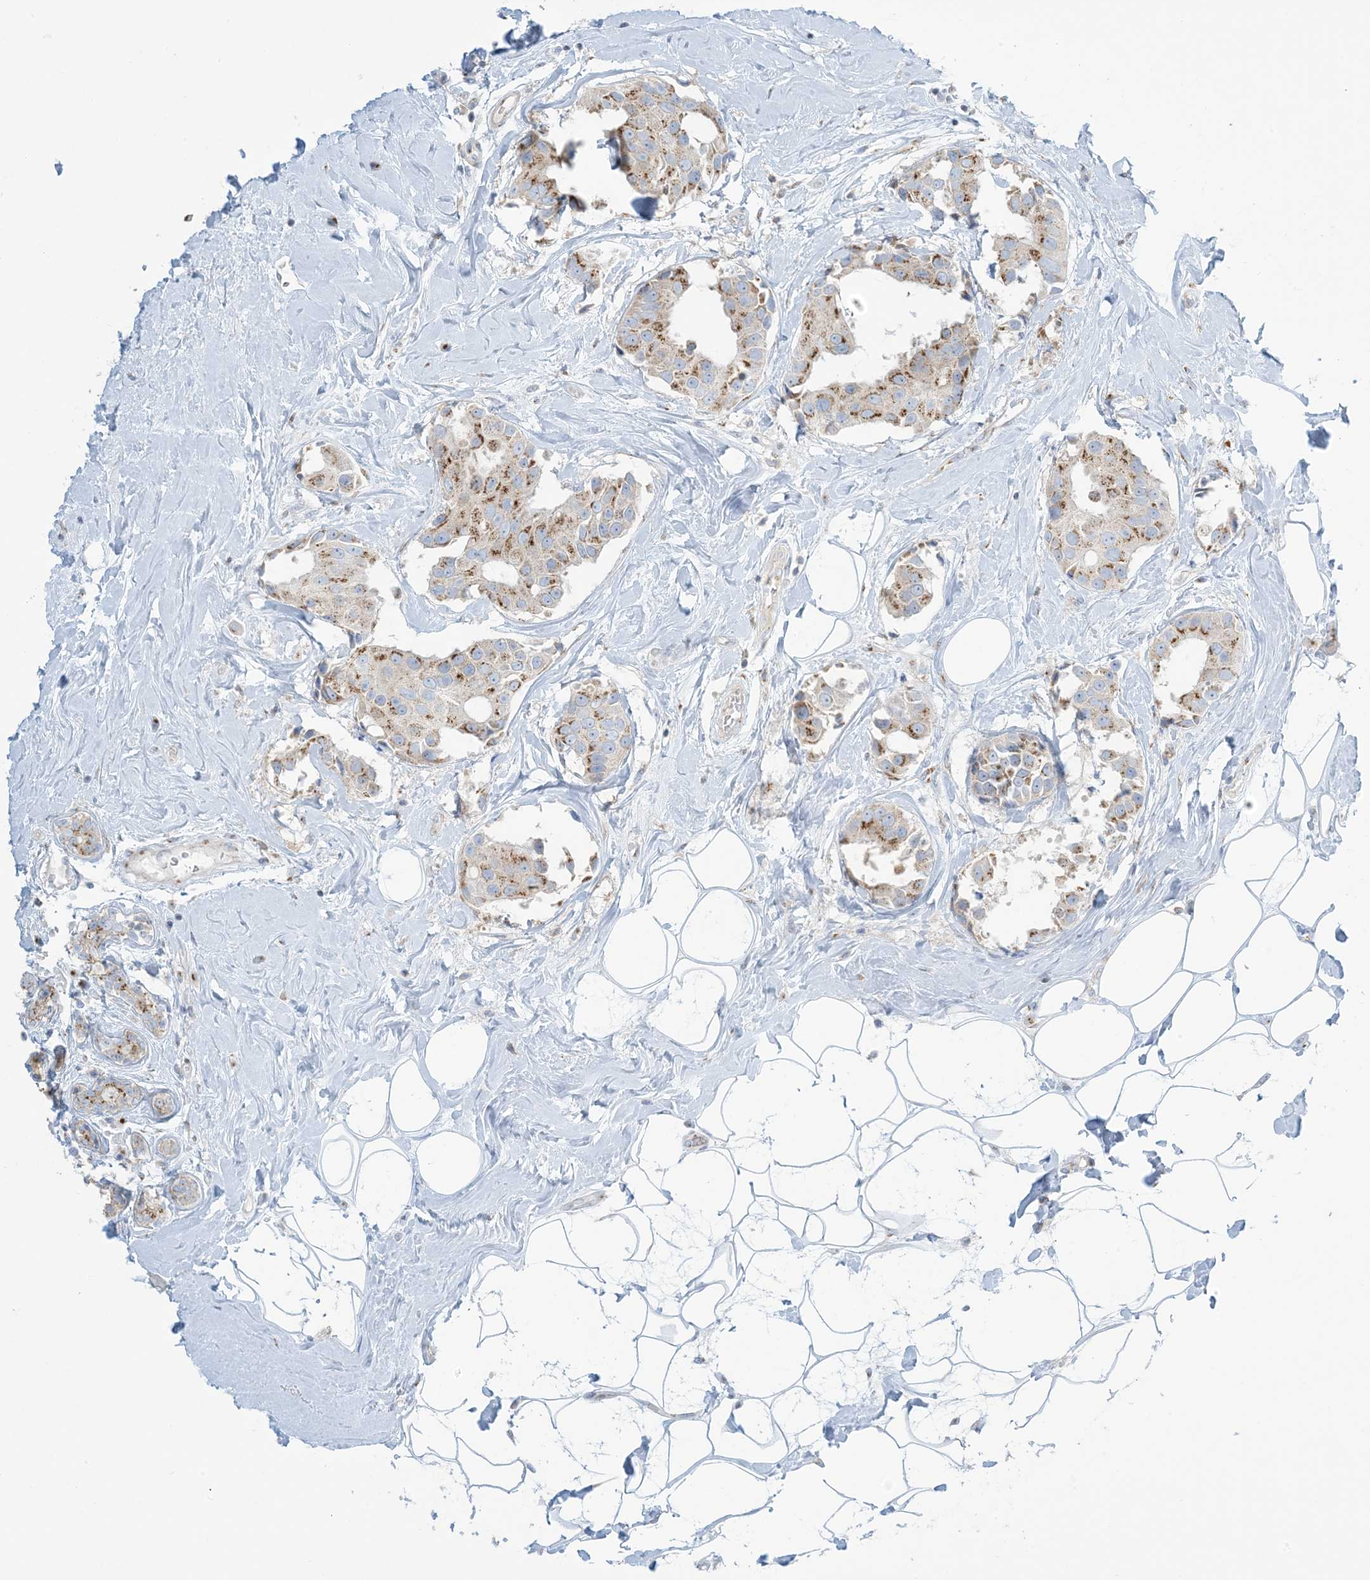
{"staining": {"intensity": "moderate", "quantity": ">75%", "location": "cytoplasmic/membranous"}, "tissue": "breast cancer", "cell_type": "Tumor cells", "image_type": "cancer", "snomed": [{"axis": "morphology", "description": "Normal tissue, NOS"}, {"axis": "morphology", "description": "Duct carcinoma"}, {"axis": "topography", "description": "Breast"}], "caption": "Immunohistochemical staining of intraductal carcinoma (breast) exhibits medium levels of moderate cytoplasmic/membranous expression in approximately >75% of tumor cells.", "gene": "AFTPH", "patient": {"sex": "female", "age": 39}}